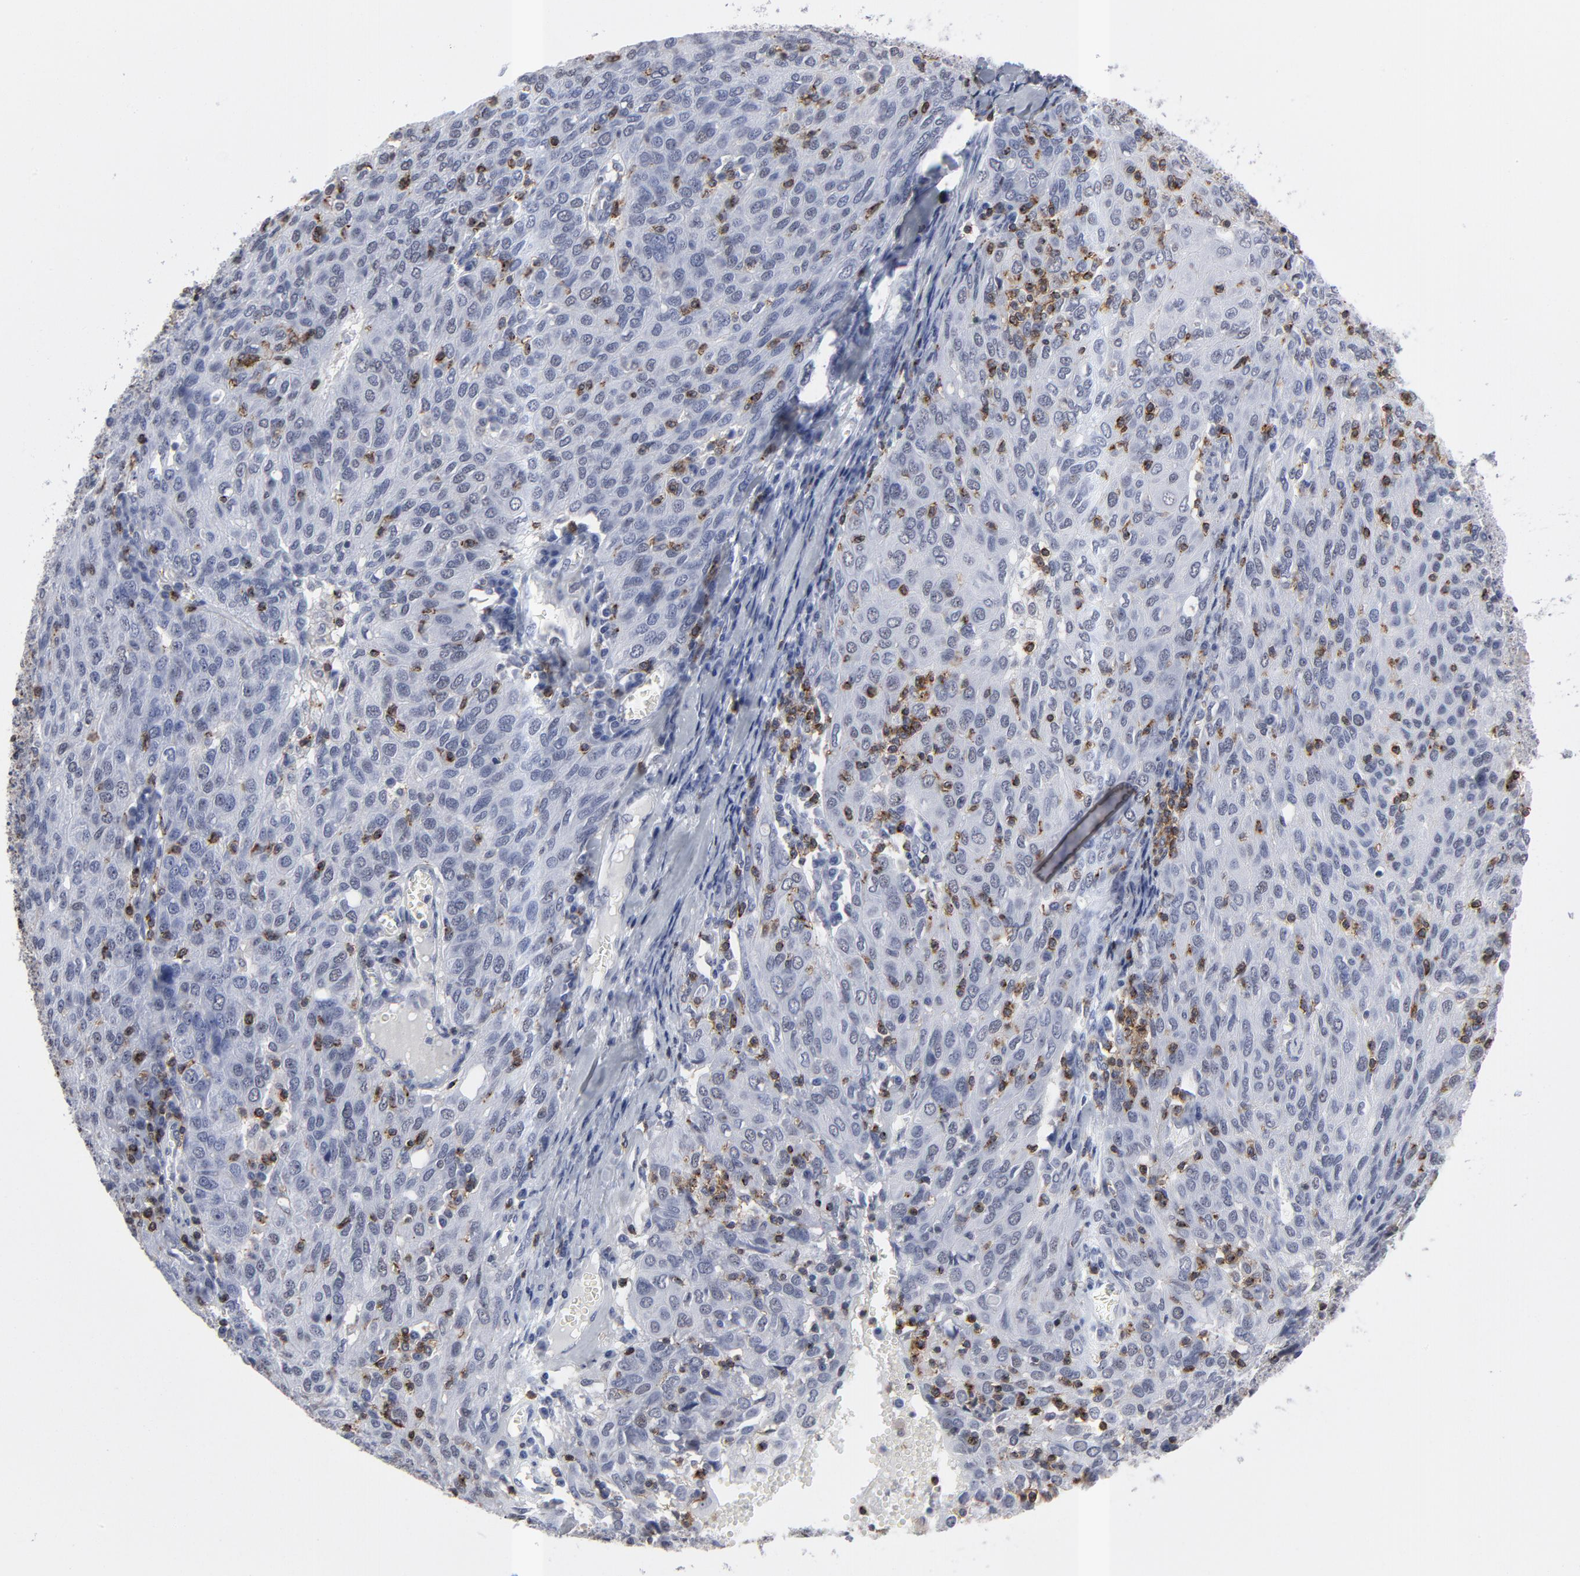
{"staining": {"intensity": "negative", "quantity": "none", "location": "none"}, "tissue": "ovarian cancer", "cell_type": "Tumor cells", "image_type": "cancer", "snomed": [{"axis": "morphology", "description": "Carcinoma, endometroid"}, {"axis": "topography", "description": "Ovary"}], "caption": "High magnification brightfield microscopy of endometroid carcinoma (ovarian) stained with DAB (3,3'-diaminobenzidine) (brown) and counterstained with hematoxylin (blue): tumor cells show no significant staining.", "gene": "CD2", "patient": {"sex": "female", "age": 50}}